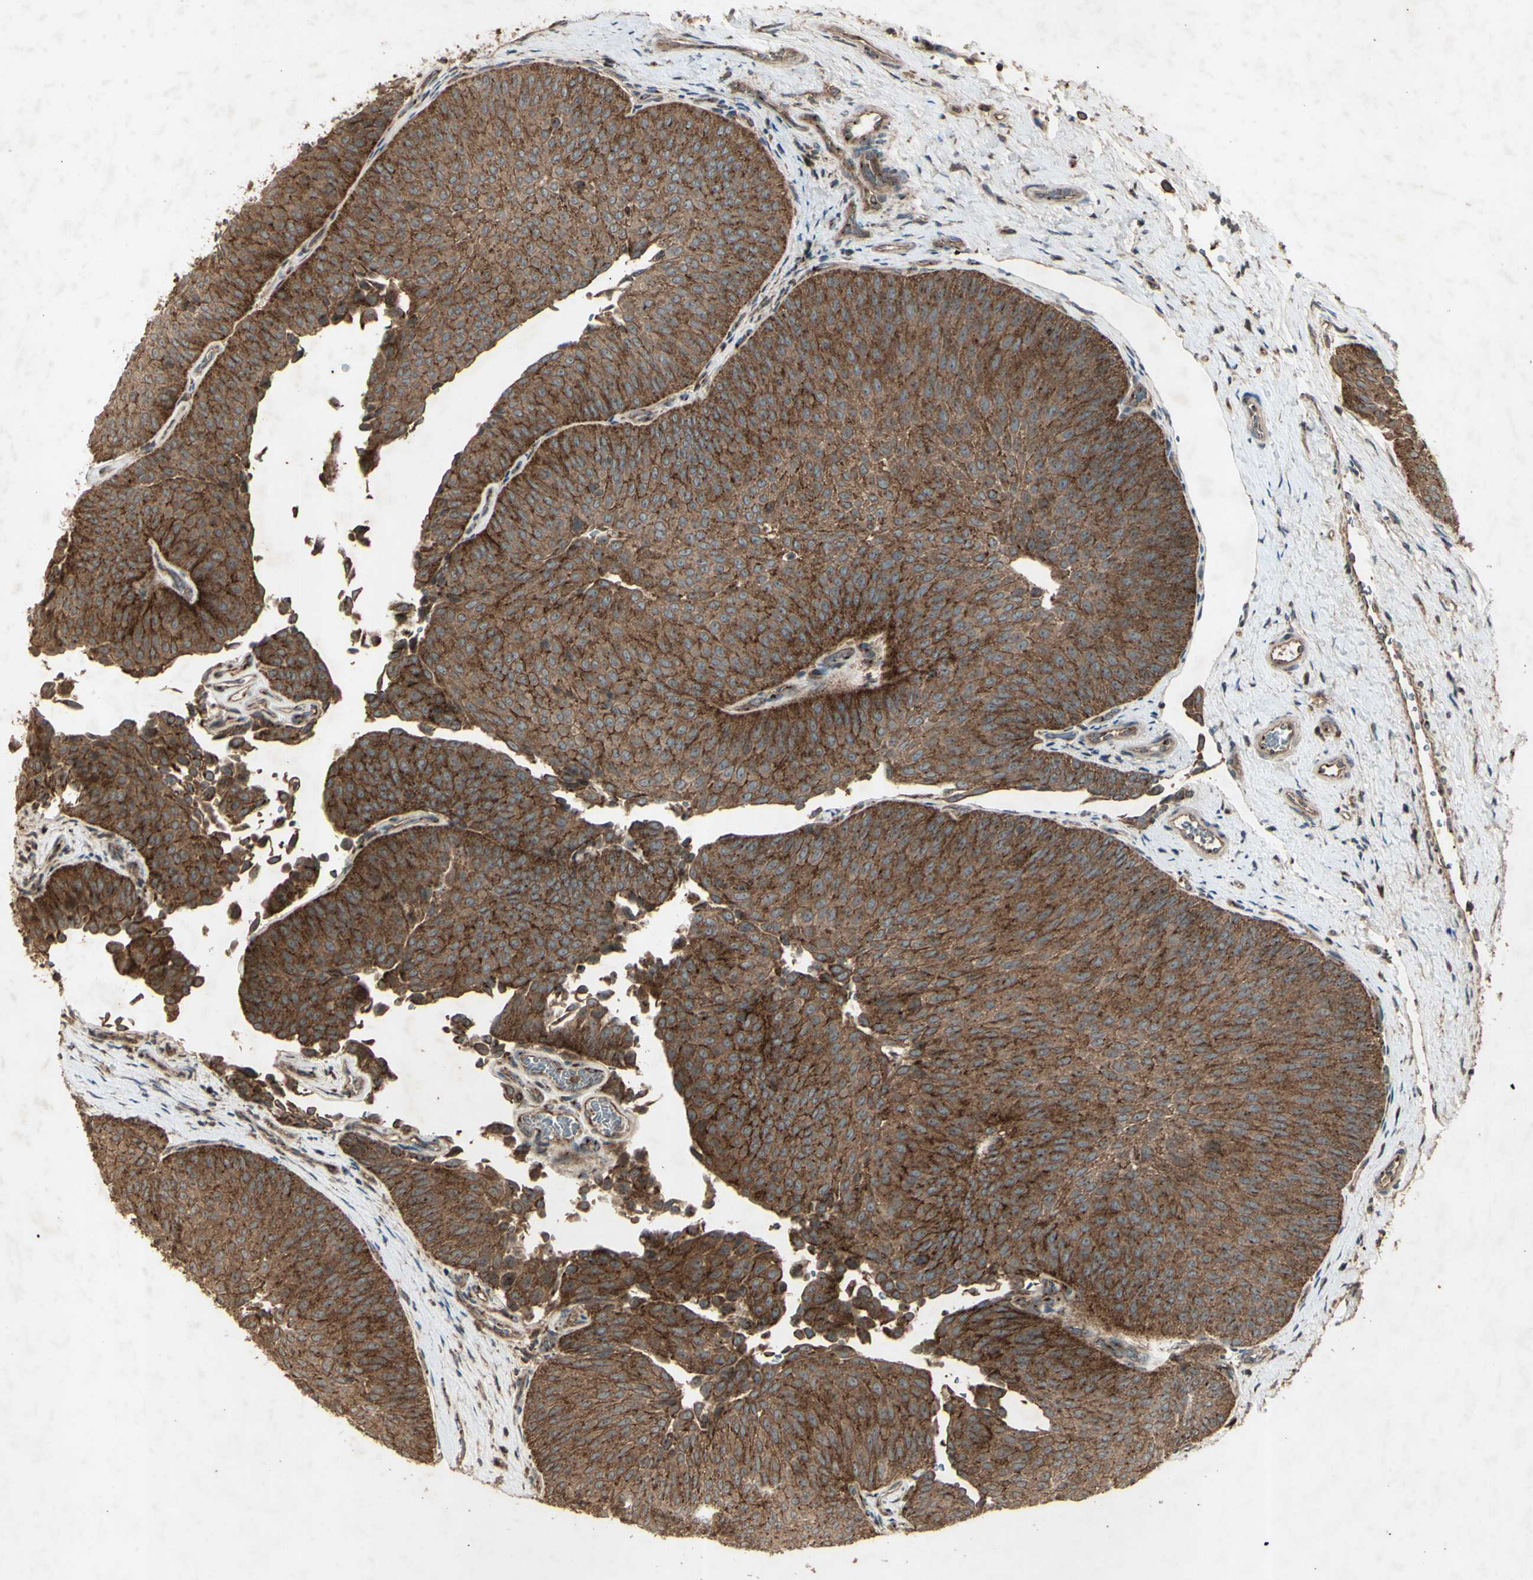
{"staining": {"intensity": "strong", "quantity": ">75%", "location": "cytoplasmic/membranous"}, "tissue": "urothelial cancer", "cell_type": "Tumor cells", "image_type": "cancer", "snomed": [{"axis": "morphology", "description": "Urothelial carcinoma, Low grade"}, {"axis": "topography", "description": "Urinary bladder"}], "caption": "The immunohistochemical stain highlights strong cytoplasmic/membranous expression in tumor cells of low-grade urothelial carcinoma tissue.", "gene": "AP1G1", "patient": {"sex": "female", "age": 60}}